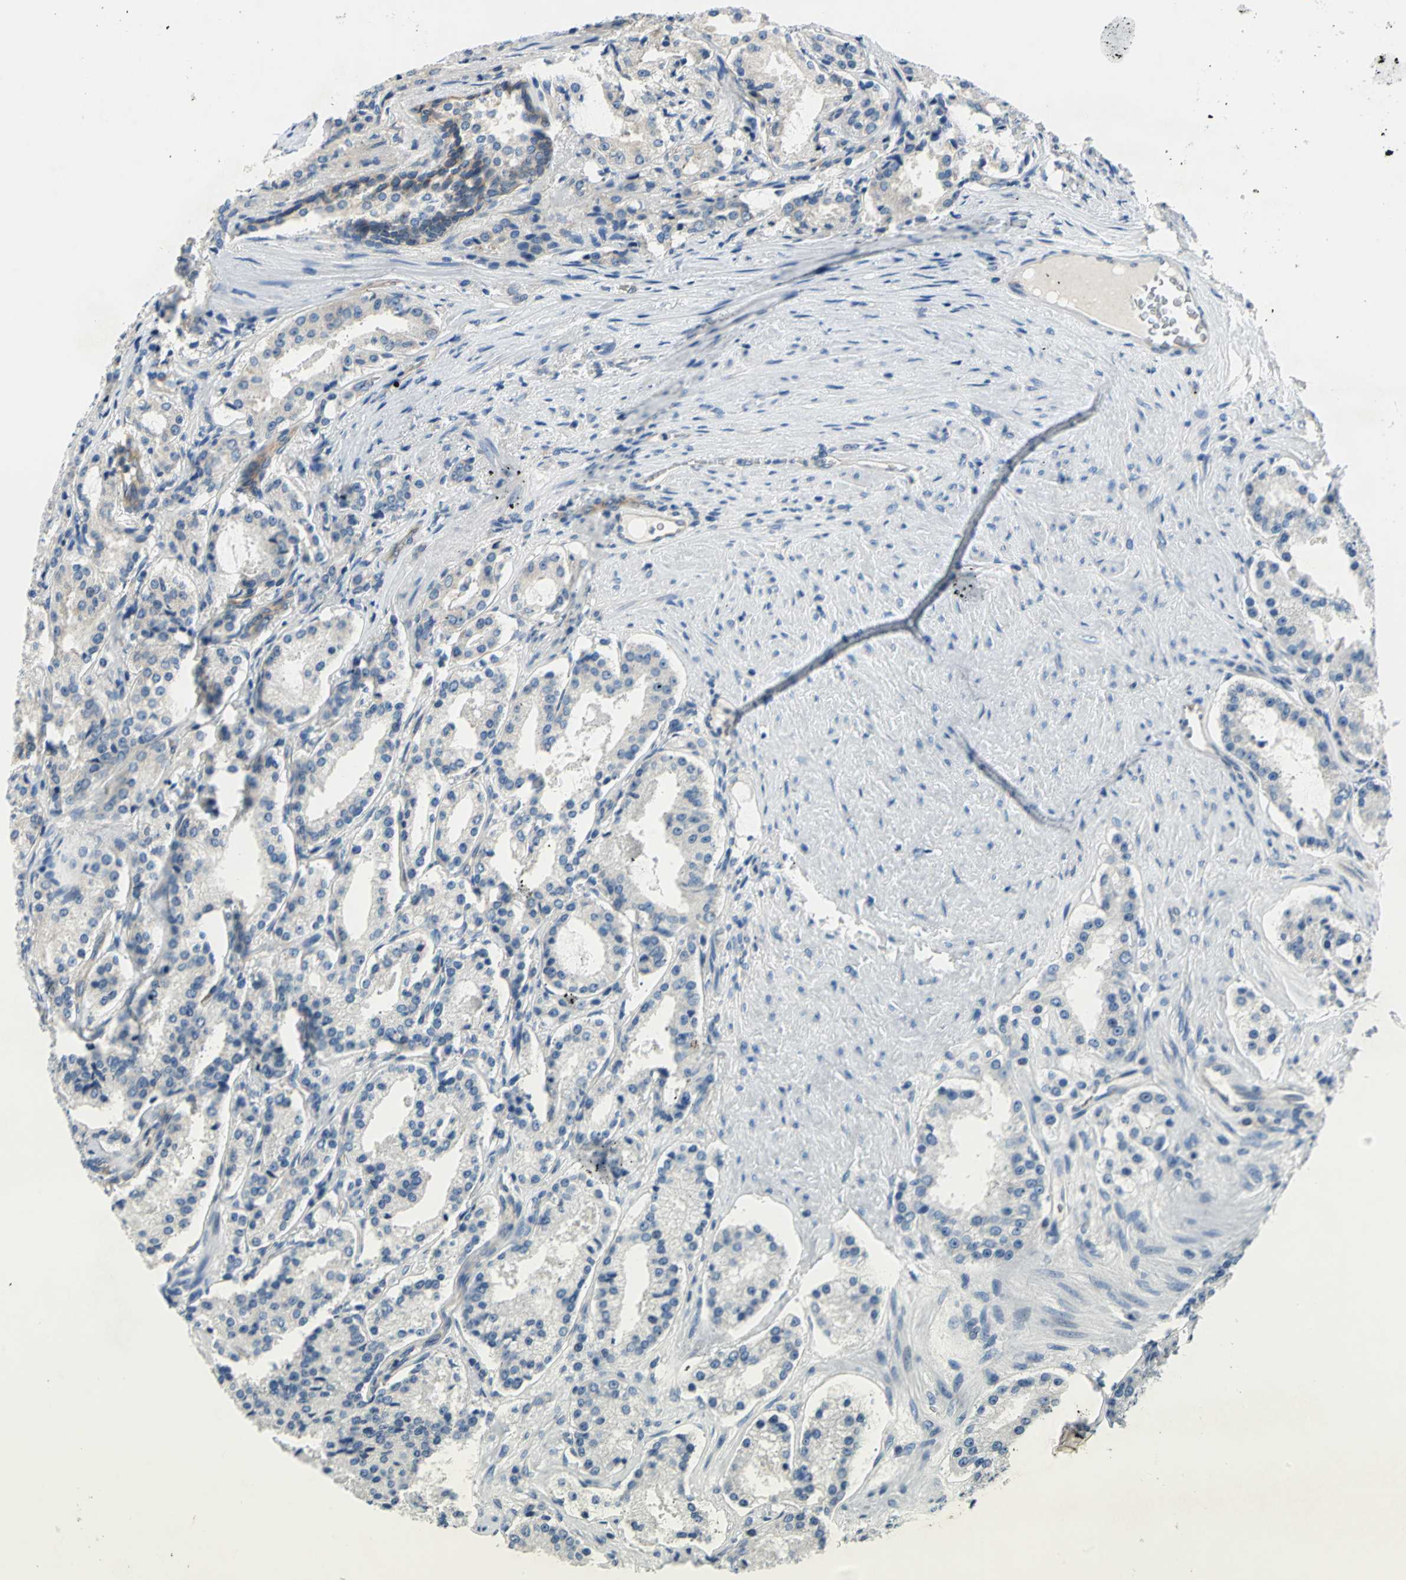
{"staining": {"intensity": "negative", "quantity": "none", "location": "none"}, "tissue": "prostate cancer", "cell_type": "Tumor cells", "image_type": "cancer", "snomed": [{"axis": "morphology", "description": "Adenocarcinoma, Medium grade"}, {"axis": "topography", "description": "Prostate"}], "caption": "Immunohistochemical staining of prostate adenocarcinoma (medium-grade) shows no significant staining in tumor cells.", "gene": "TRIM25", "patient": {"sex": "male", "age": 72}}